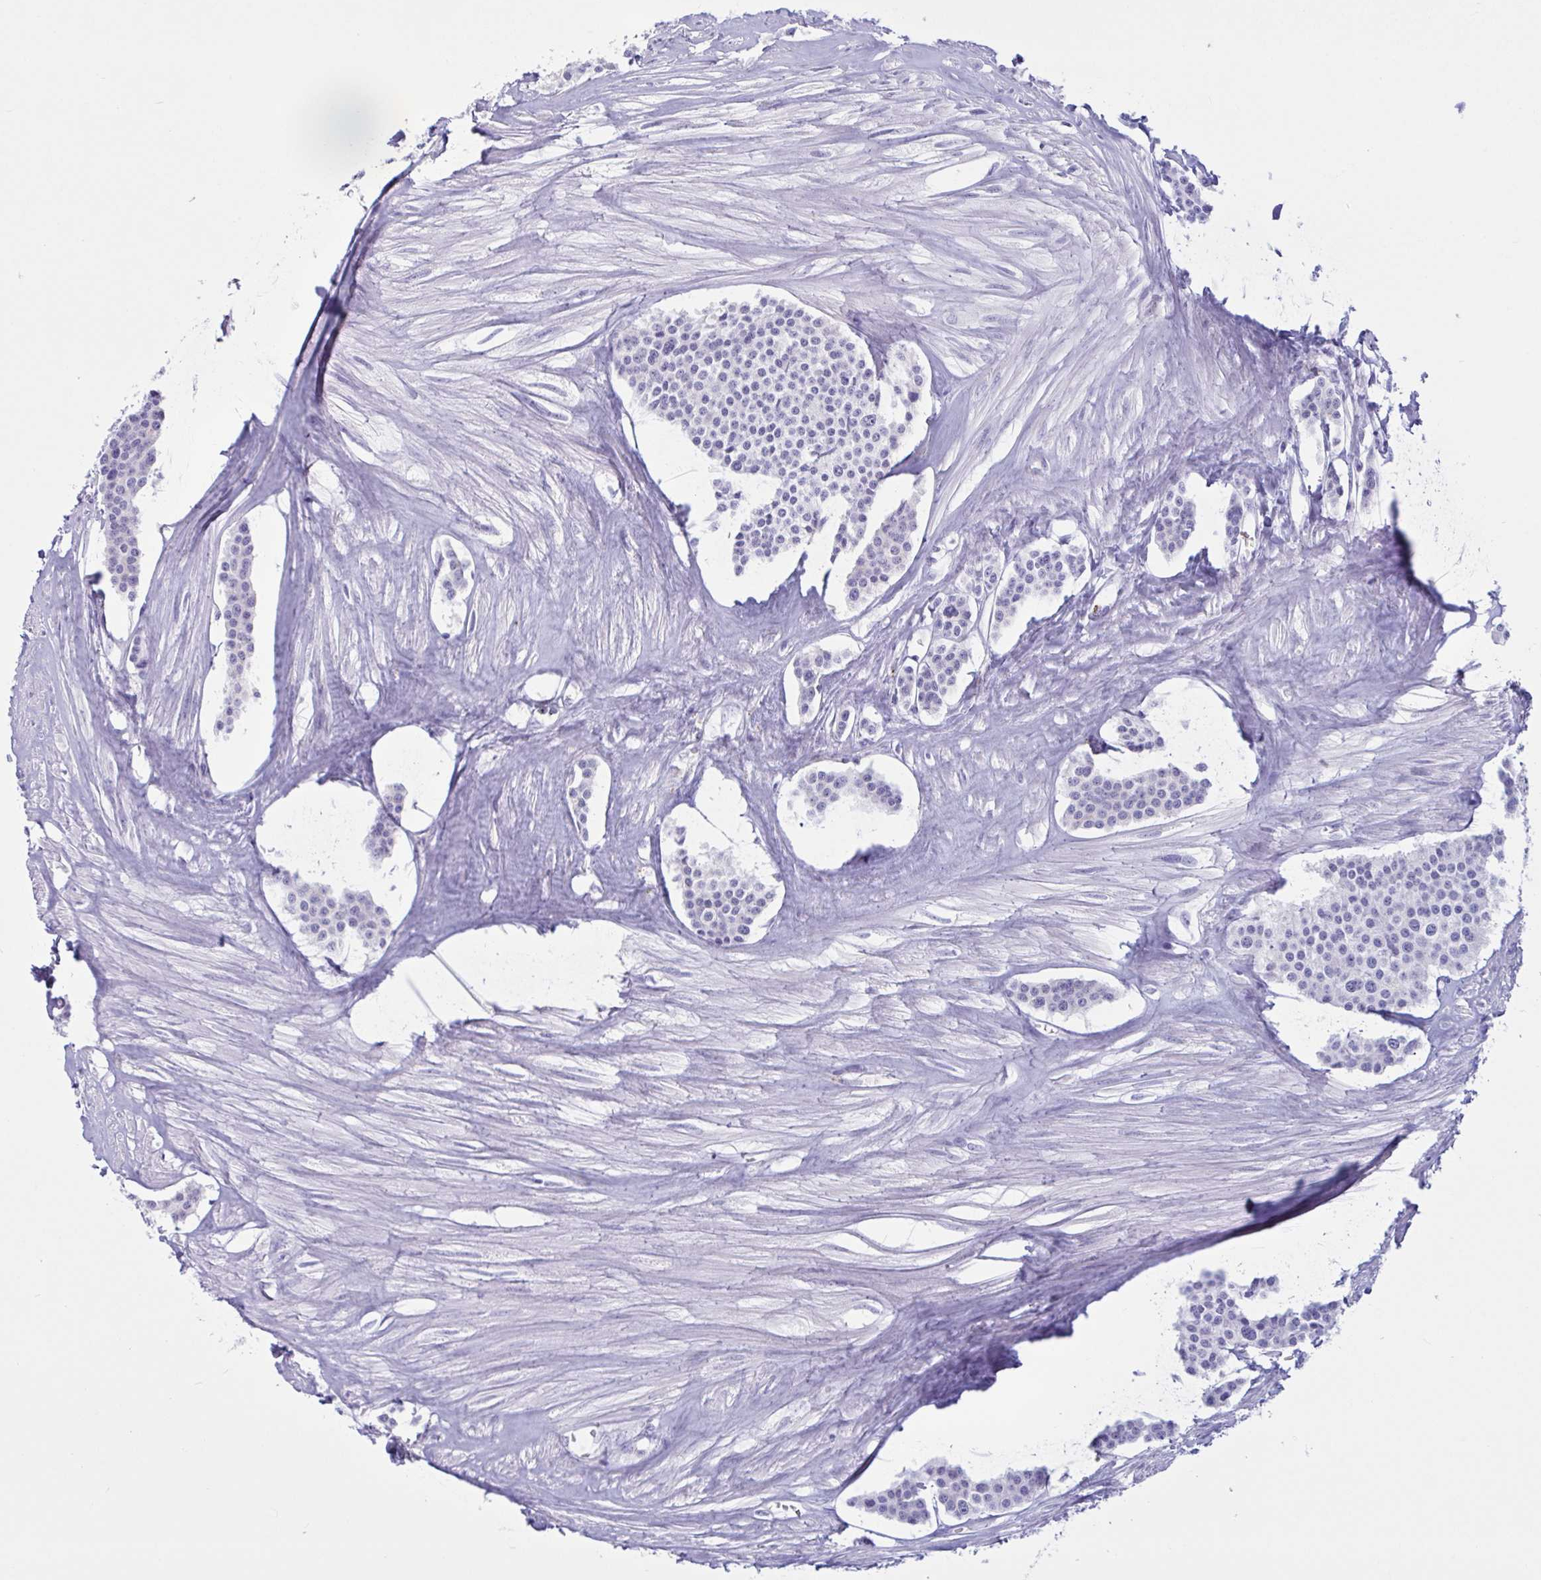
{"staining": {"intensity": "negative", "quantity": "none", "location": "none"}, "tissue": "carcinoid", "cell_type": "Tumor cells", "image_type": "cancer", "snomed": [{"axis": "morphology", "description": "Carcinoid, malignant, NOS"}, {"axis": "topography", "description": "Small intestine"}], "caption": "High magnification brightfield microscopy of carcinoid stained with DAB (3,3'-diaminobenzidine) (brown) and counterstained with hematoxylin (blue): tumor cells show no significant positivity.", "gene": "XCL1", "patient": {"sex": "male", "age": 60}}